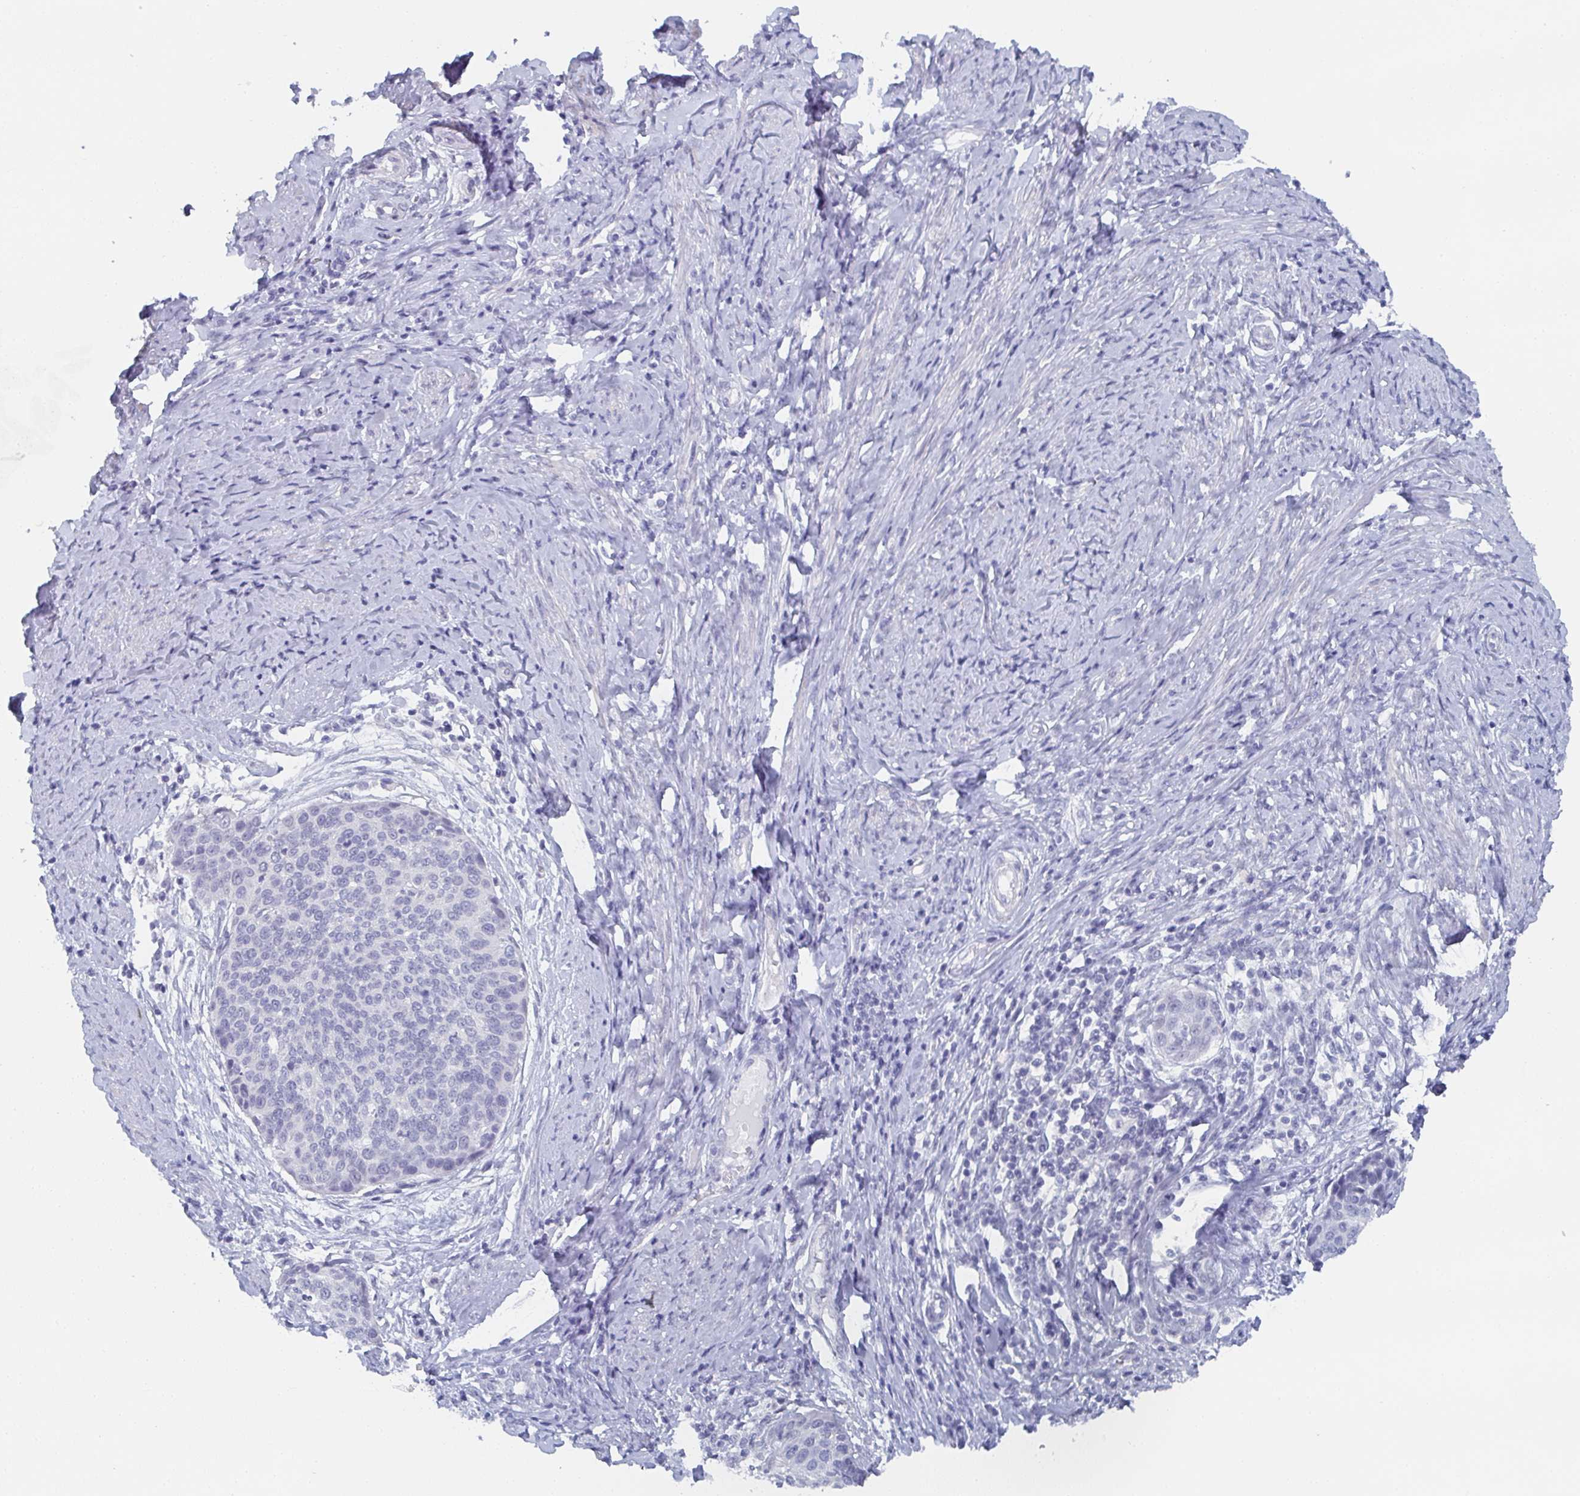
{"staining": {"intensity": "negative", "quantity": "none", "location": "none"}, "tissue": "cervical cancer", "cell_type": "Tumor cells", "image_type": "cancer", "snomed": [{"axis": "morphology", "description": "Squamous cell carcinoma, NOS"}, {"axis": "topography", "description": "Cervix"}], "caption": "High power microscopy image of an immunohistochemistry histopathology image of cervical squamous cell carcinoma, revealing no significant staining in tumor cells.", "gene": "DYDC2", "patient": {"sex": "female", "age": 69}}